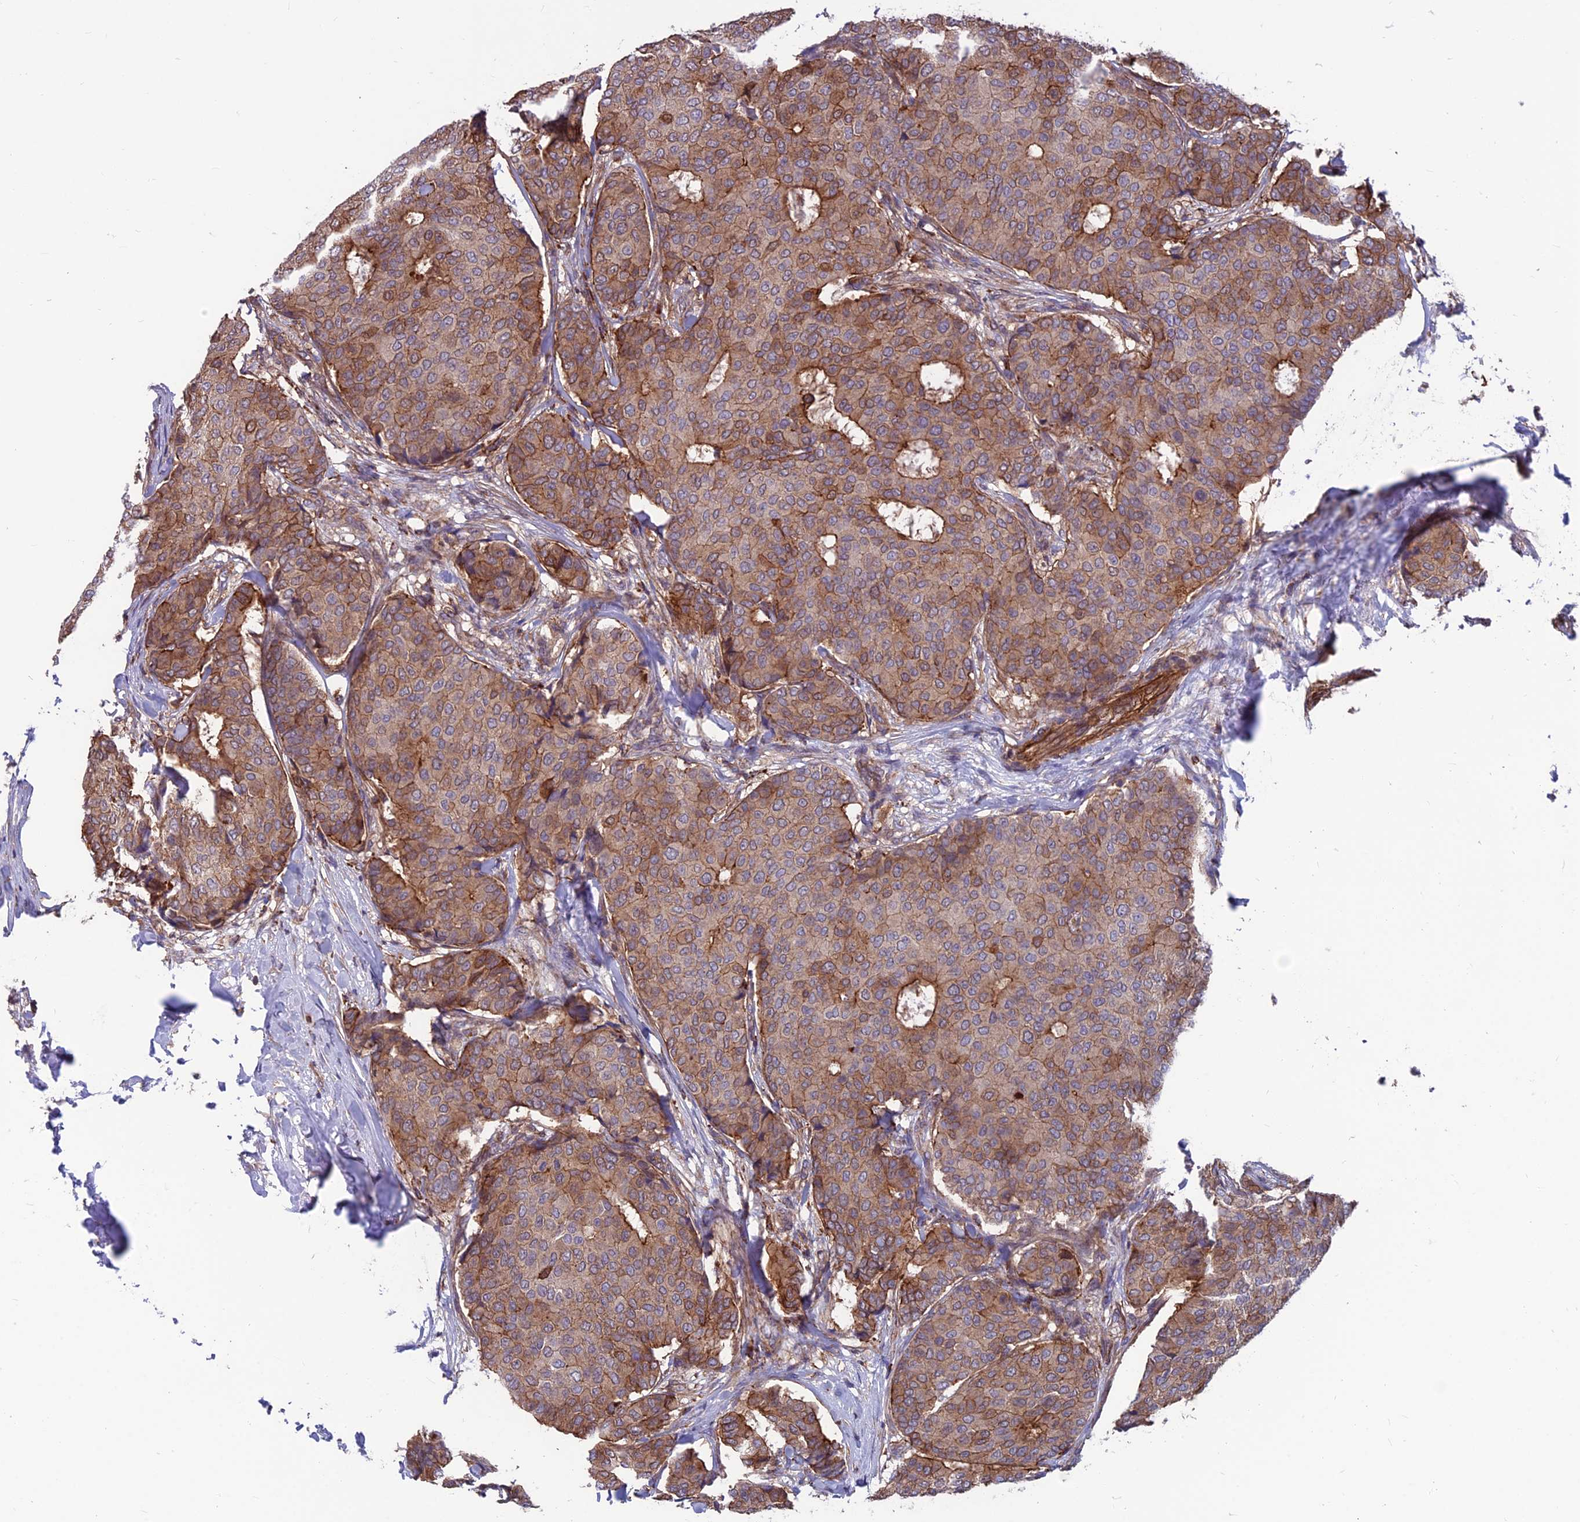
{"staining": {"intensity": "moderate", "quantity": ">75%", "location": "cytoplasmic/membranous"}, "tissue": "breast cancer", "cell_type": "Tumor cells", "image_type": "cancer", "snomed": [{"axis": "morphology", "description": "Duct carcinoma"}, {"axis": "topography", "description": "Breast"}], "caption": "This photomicrograph displays breast invasive ductal carcinoma stained with immunohistochemistry (IHC) to label a protein in brown. The cytoplasmic/membranous of tumor cells show moderate positivity for the protein. Nuclei are counter-stained blue.", "gene": "RTN4RL1", "patient": {"sex": "female", "age": 75}}